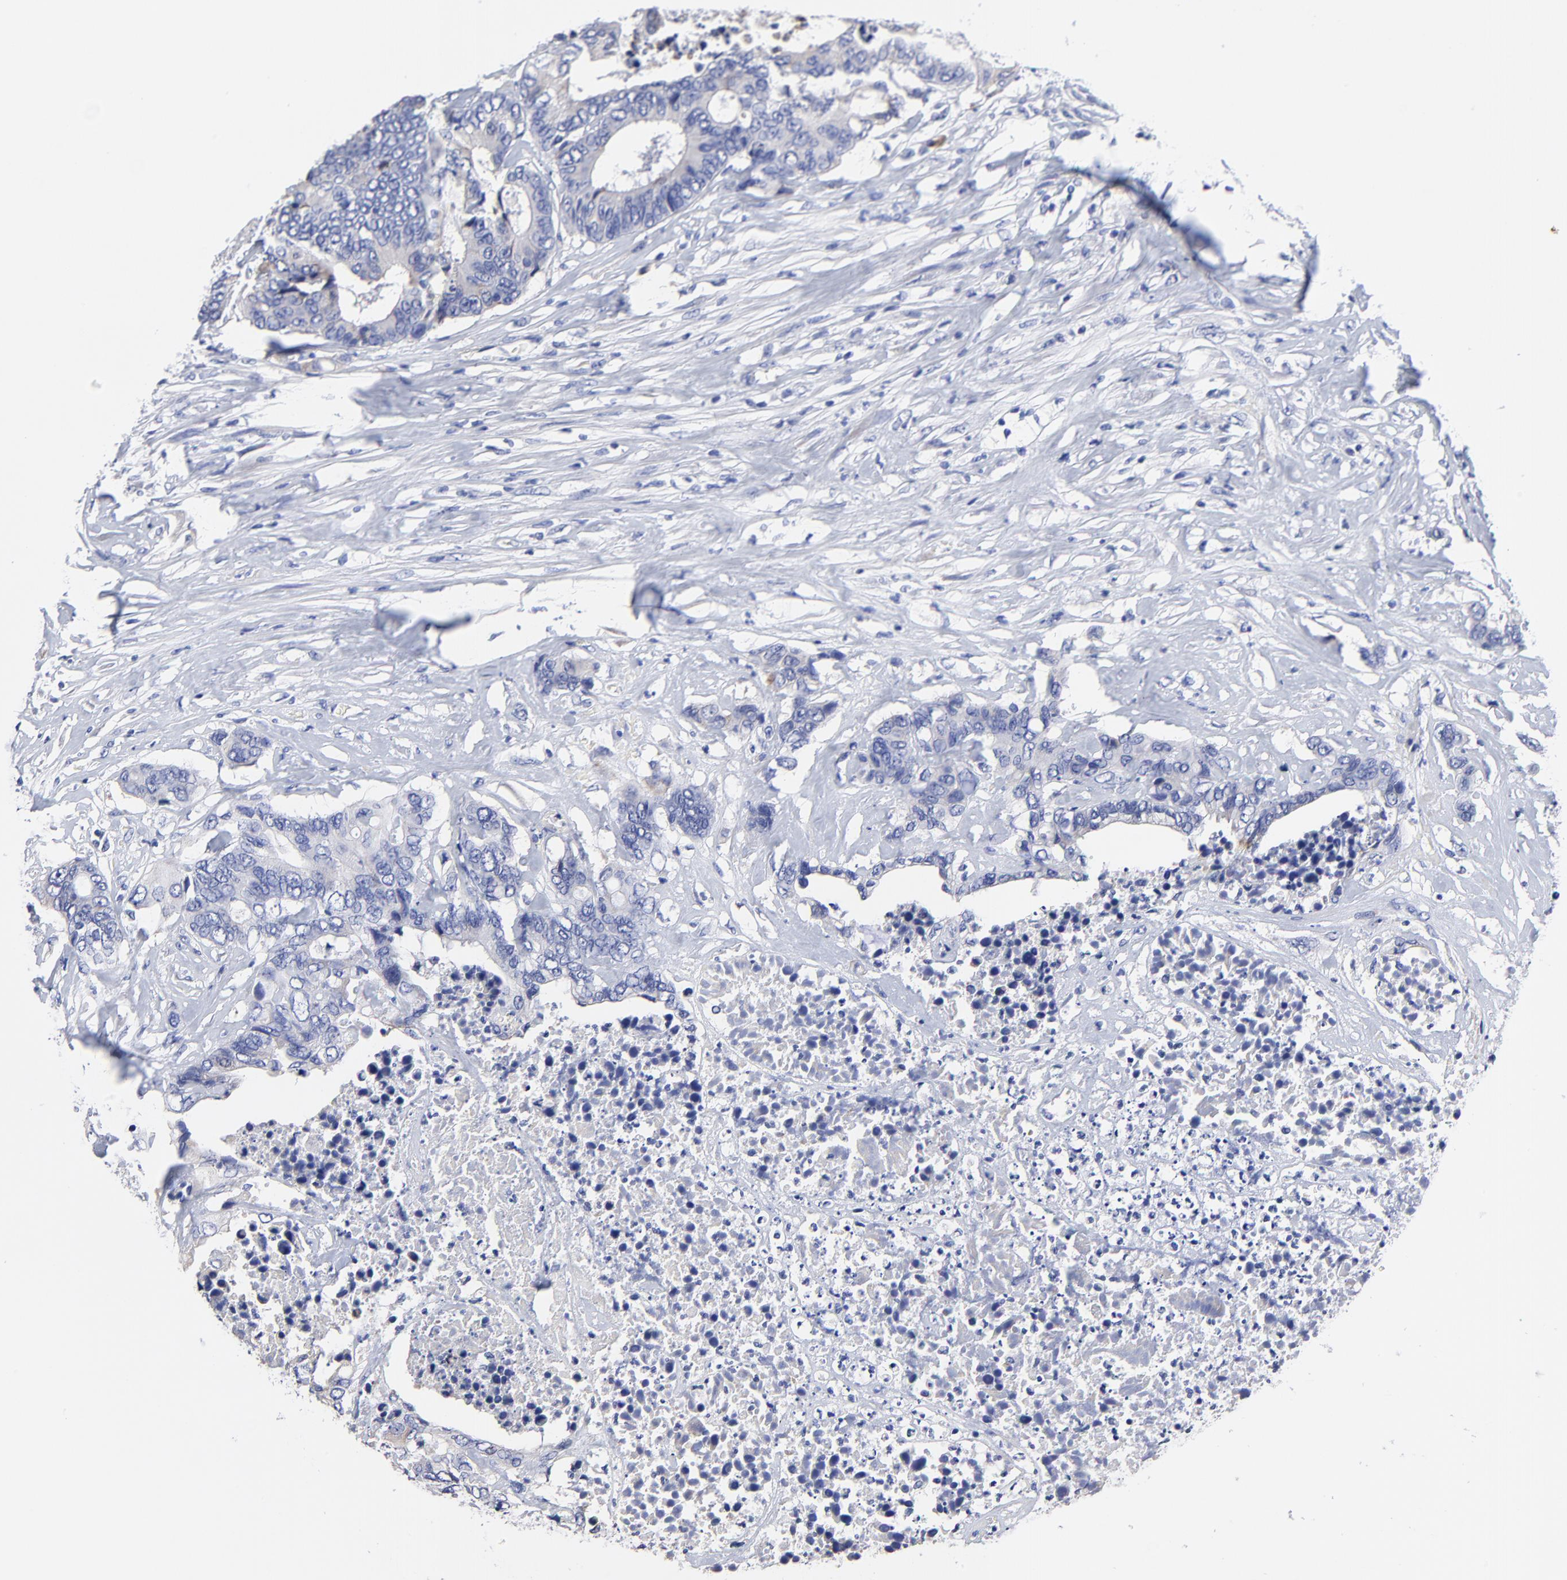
{"staining": {"intensity": "weak", "quantity": "<25%", "location": "cytoplasmic/membranous"}, "tissue": "colorectal cancer", "cell_type": "Tumor cells", "image_type": "cancer", "snomed": [{"axis": "morphology", "description": "Adenocarcinoma, NOS"}, {"axis": "topography", "description": "Rectum"}], "caption": "Human colorectal cancer stained for a protein using IHC exhibits no staining in tumor cells.", "gene": "LAX1", "patient": {"sex": "male", "age": 55}}